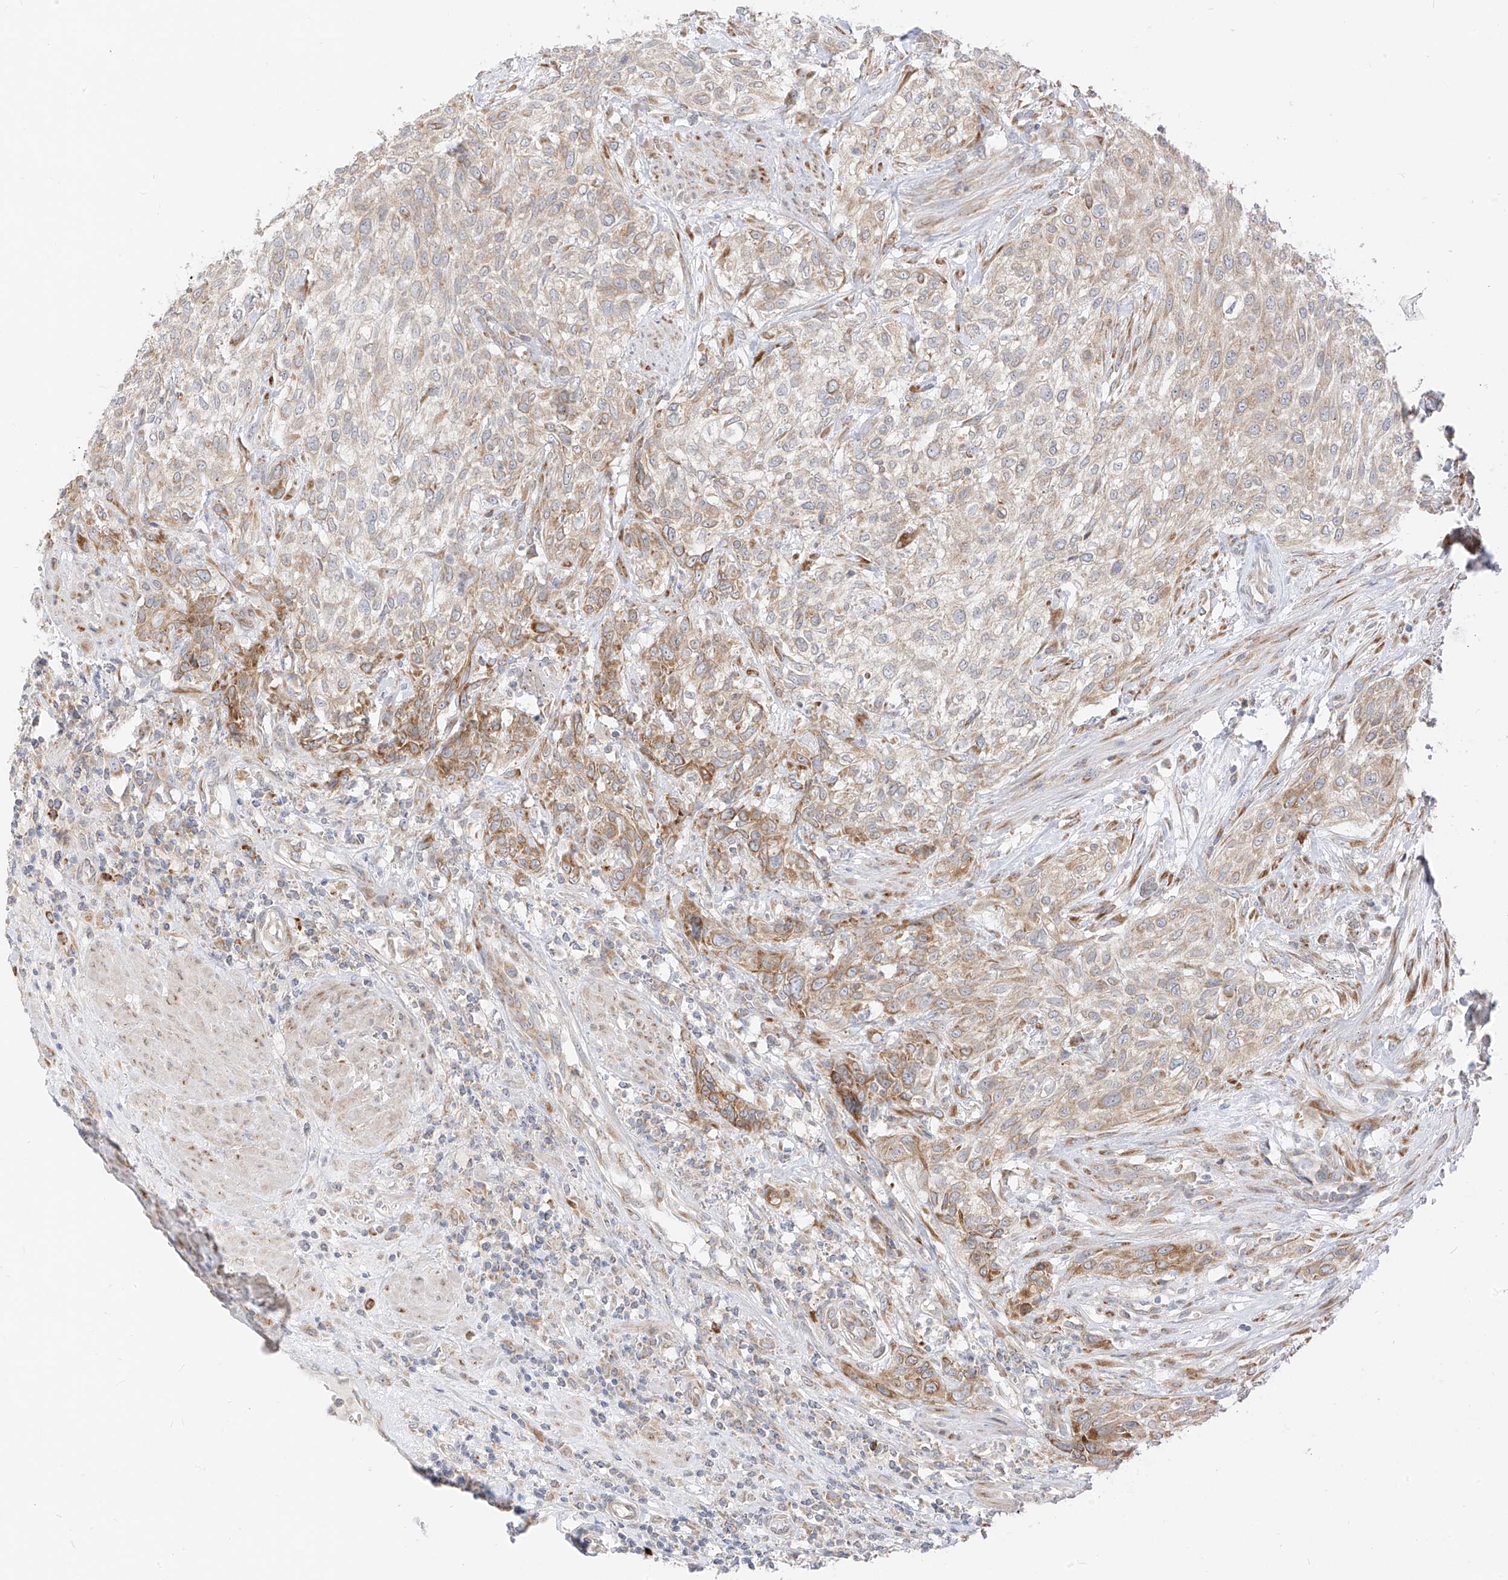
{"staining": {"intensity": "moderate", "quantity": "25%-75%", "location": "cytoplasmic/membranous"}, "tissue": "urothelial cancer", "cell_type": "Tumor cells", "image_type": "cancer", "snomed": [{"axis": "morphology", "description": "Urothelial carcinoma, High grade"}, {"axis": "topography", "description": "Urinary bladder"}], "caption": "A micrograph of urothelial cancer stained for a protein exhibits moderate cytoplasmic/membranous brown staining in tumor cells.", "gene": "STT3A", "patient": {"sex": "male", "age": 35}}